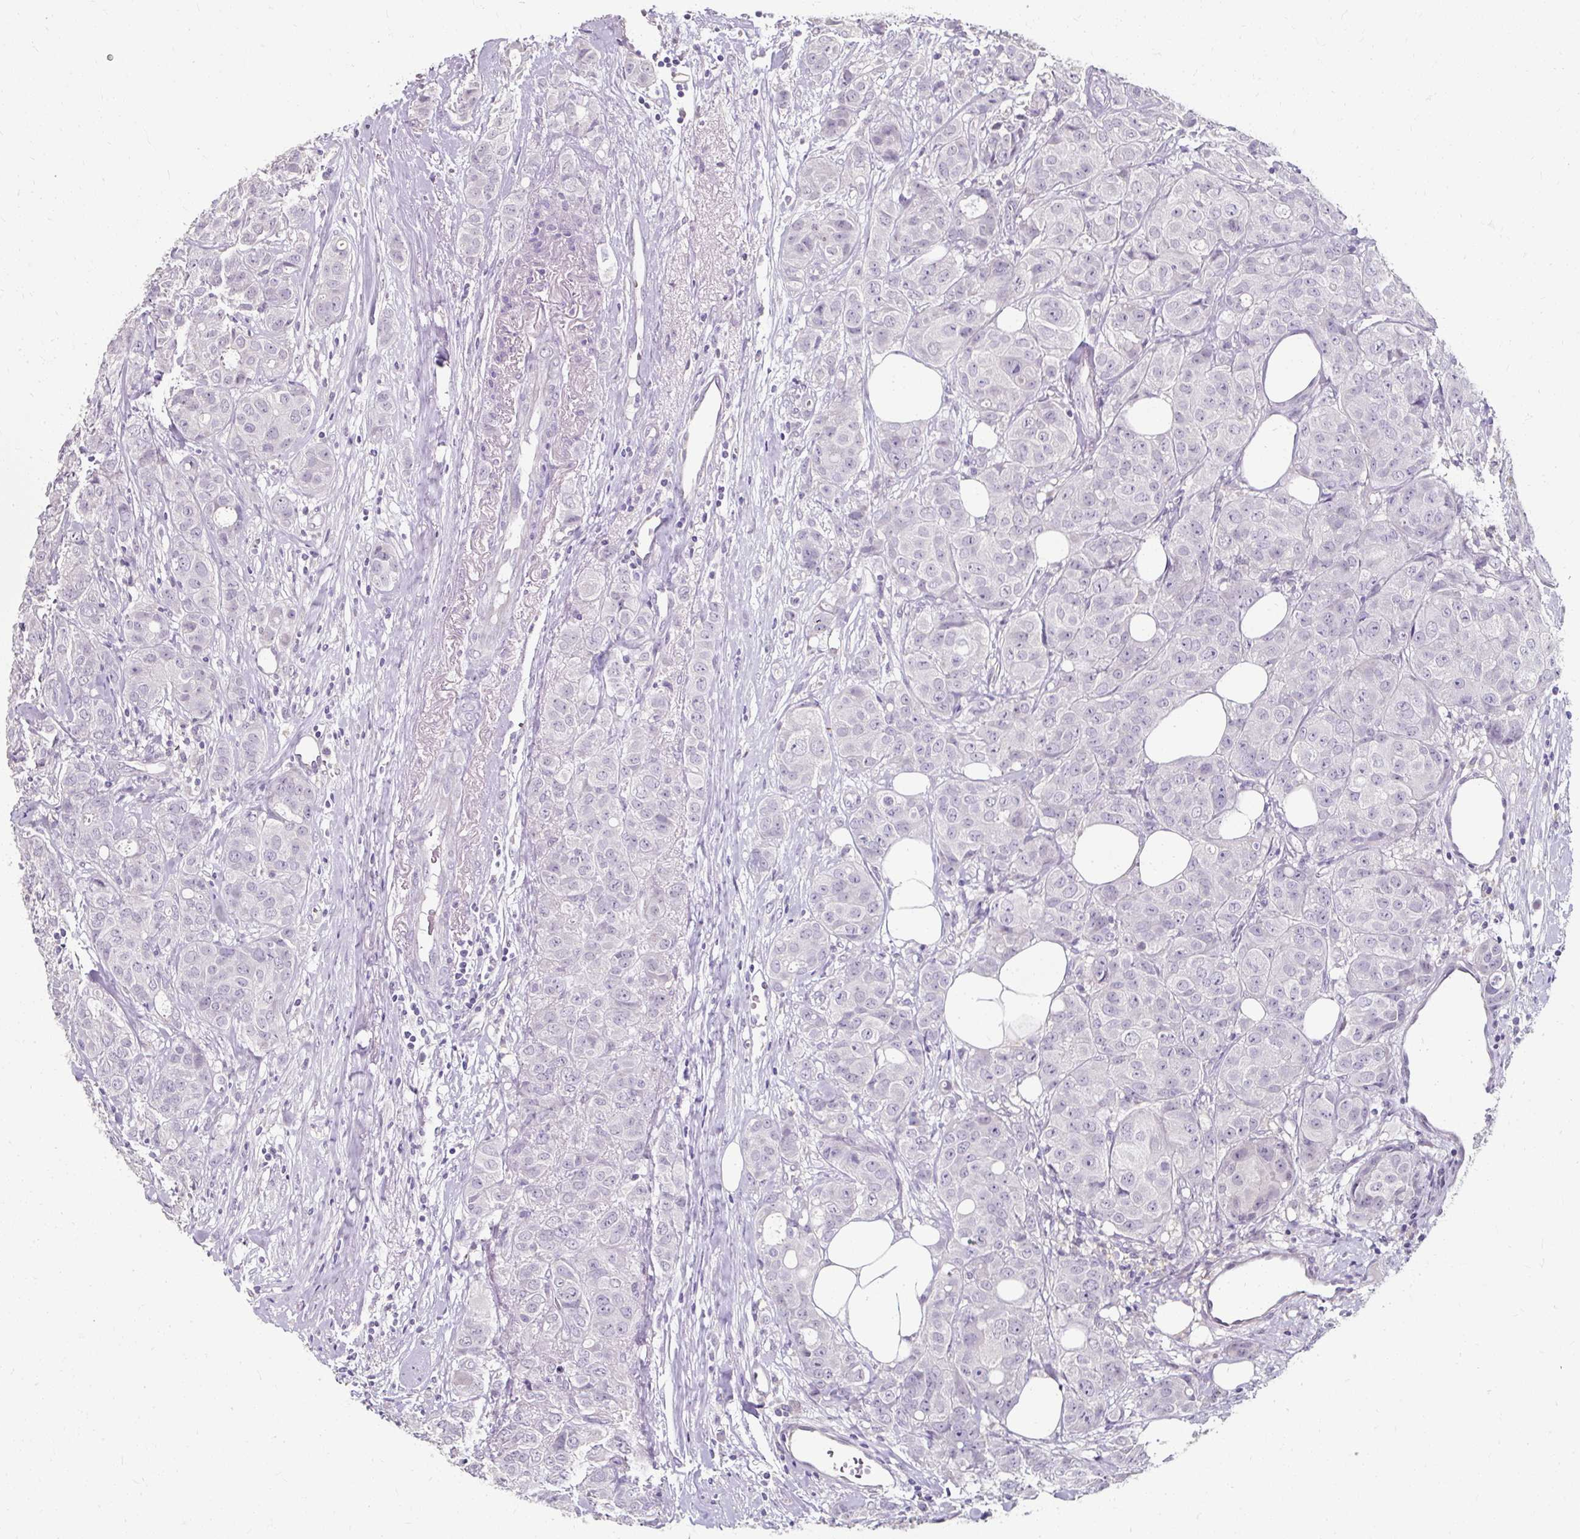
{"staining": {"intensity": "negative", "quantity": "none", "location": "none"}, "tissue": "breast cancer", "cell_type": "Tumor cells", "image_type": "cancer", "snomed": [{"axis": "morphology", "description": "Duct carcinoma"}, {"axis": "topography", "description": "Breast"}], "caption": "A high-resolution histopathology image shows immunohistochemistry staining of breast cancer, which shows no significant staining in tumor cells.", "gene": "KLHL24", "patient": {"sex": "female", "age": 43}}